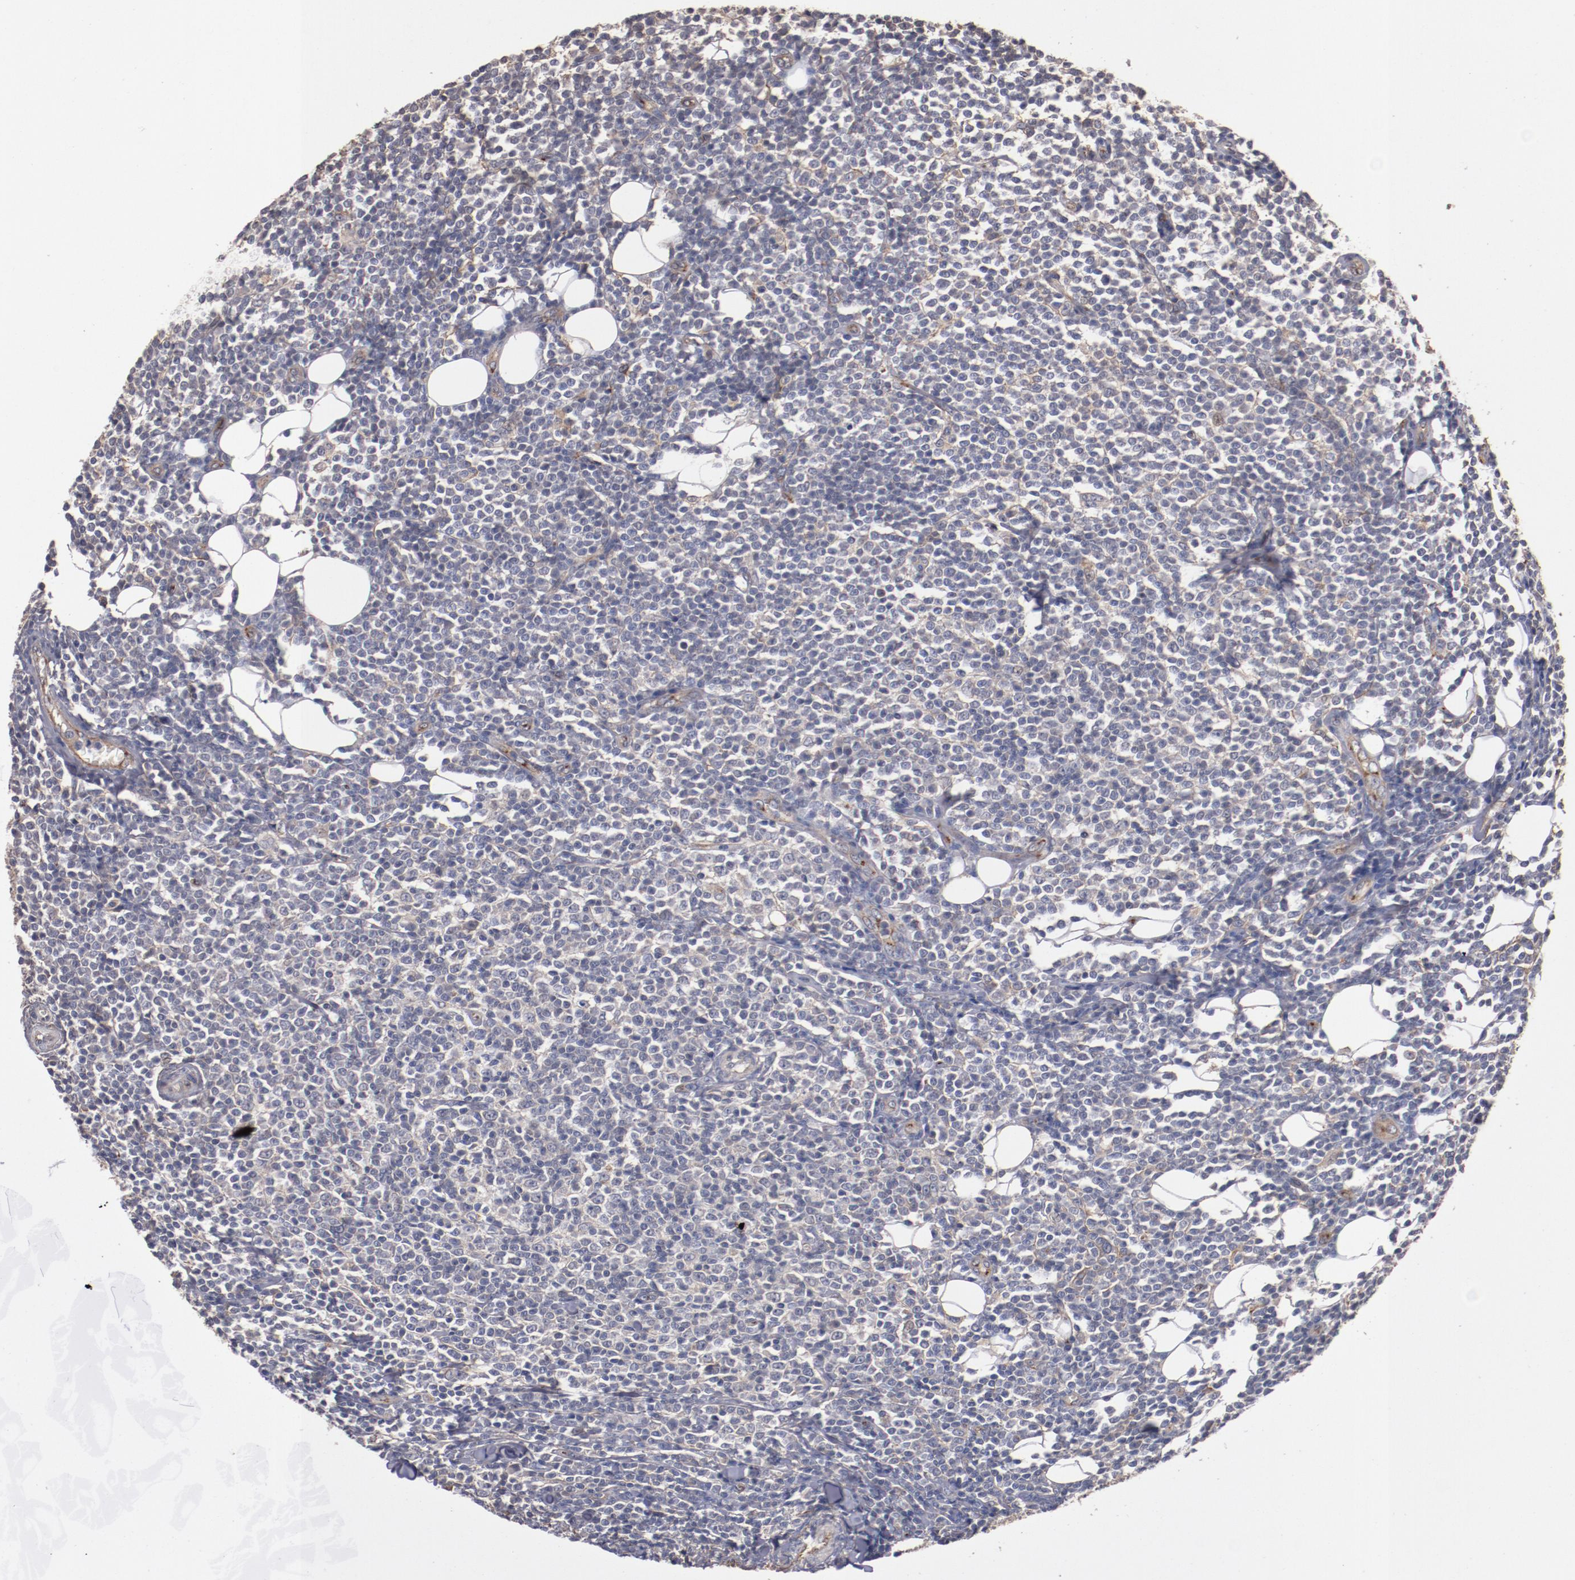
{"staining": {"intensity": "weak", "quantity": "<25%", "location": "cytoplasmic/membranous"}, "tissue": "lymphoma", "cell_type": "Tumor cells", "image_type": "cancer", "snomed": [{"axis": "morphology", "description": "Malignant lymphoma, non-Hodgkin's type, Low grade"}, {"axis": "topography", "description": "Soft tissue"}], "caption": "DAB (3,3'-diaminobenzidine) immunohistochemical staining of human lymphoma demonstrates no significant positivity in tumor cells.", "gene": "DIPK2B", "patient": {"sex": "male", "age": 92}}